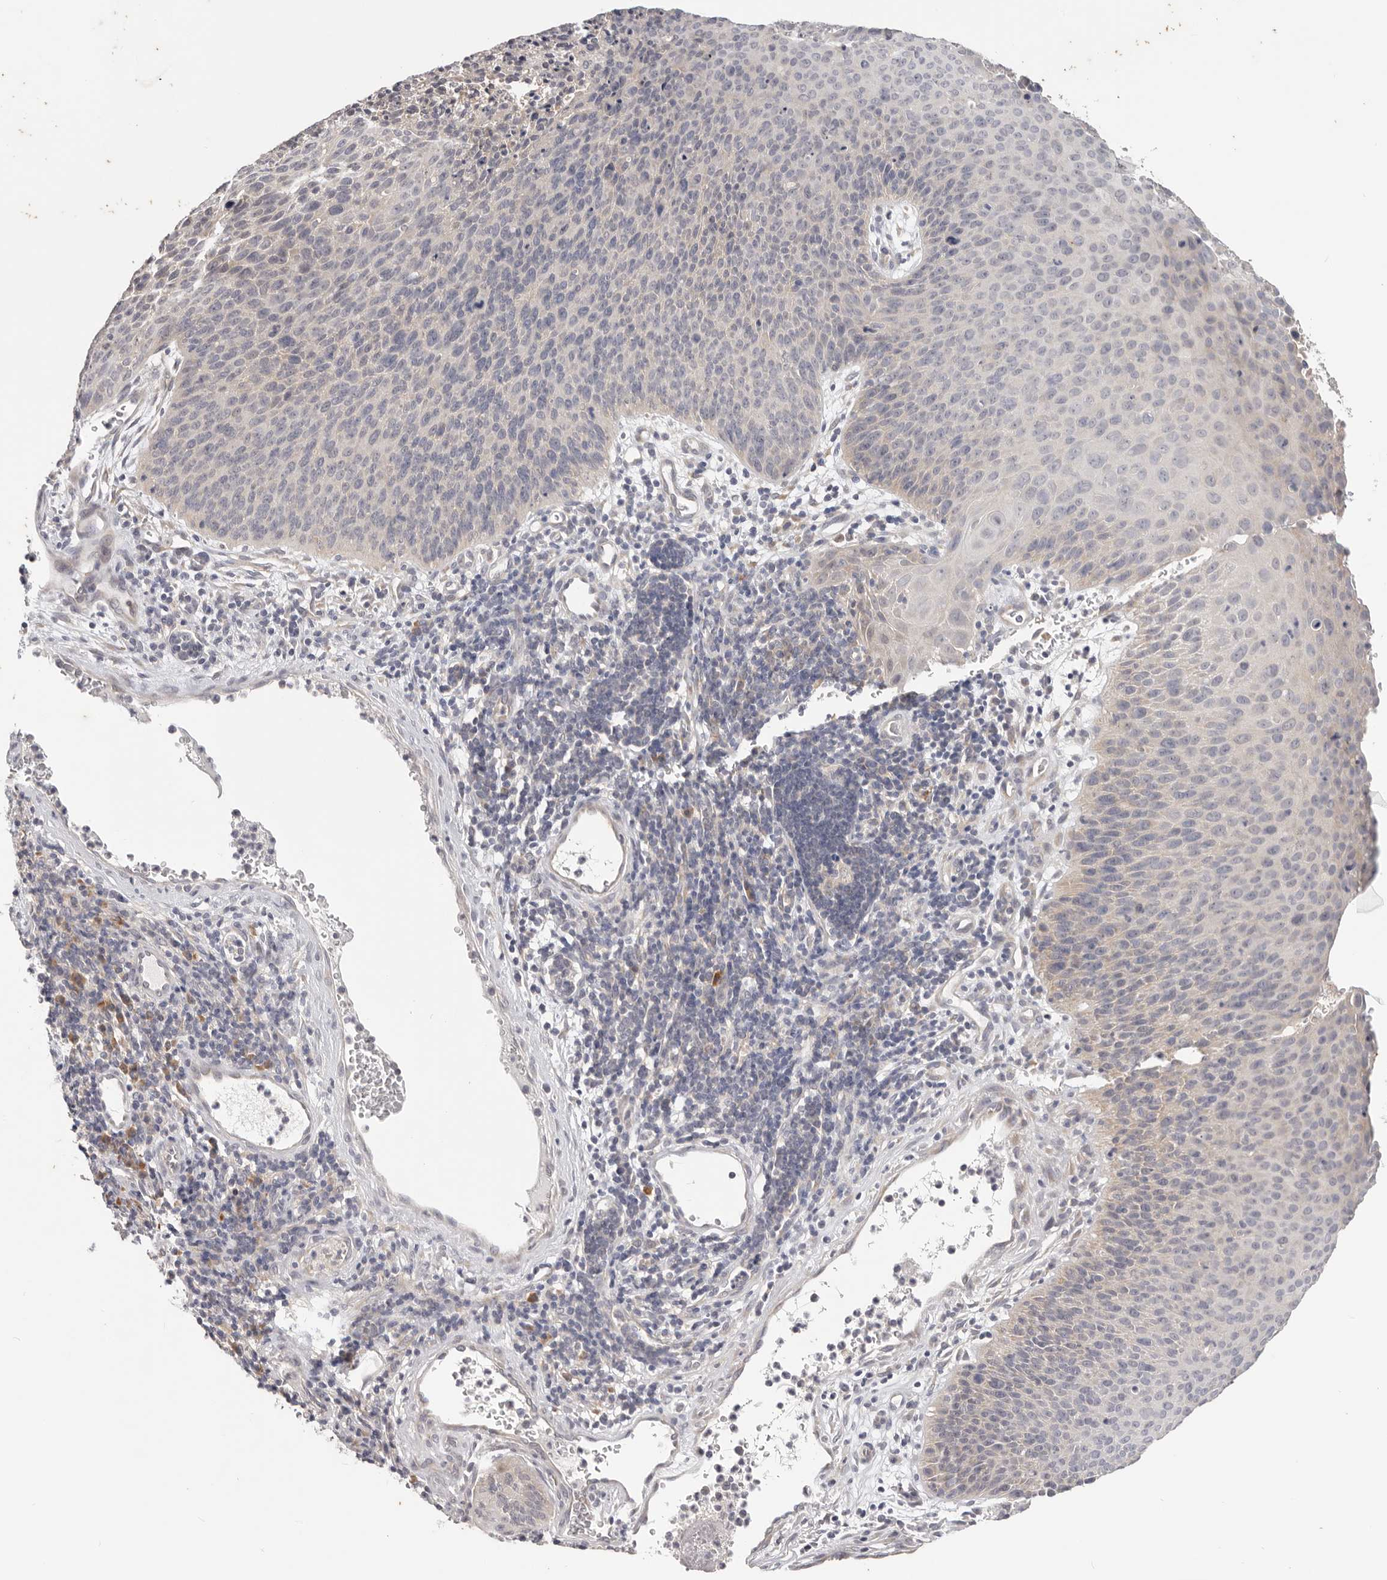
{"staining": {"intensity": "negative", "quantity": "none", "location": "none"}, "tissue": "cervical cancer", "cell_type": "Tumor cells", "image_type": "cancer", "snomed": [{"axis": "morphology", "description": "Squamous cell carcinoma, NOS"}, {"axis": "topography", "description": "Cervix"}], "caption": "This is an immunohistochemistry (IHC) histopathology image of cervical squamous cell carcinoma. There is no staining in tumor cells.", "gene": "WDR77", "patient": {"sex": "female", "age": 55}}